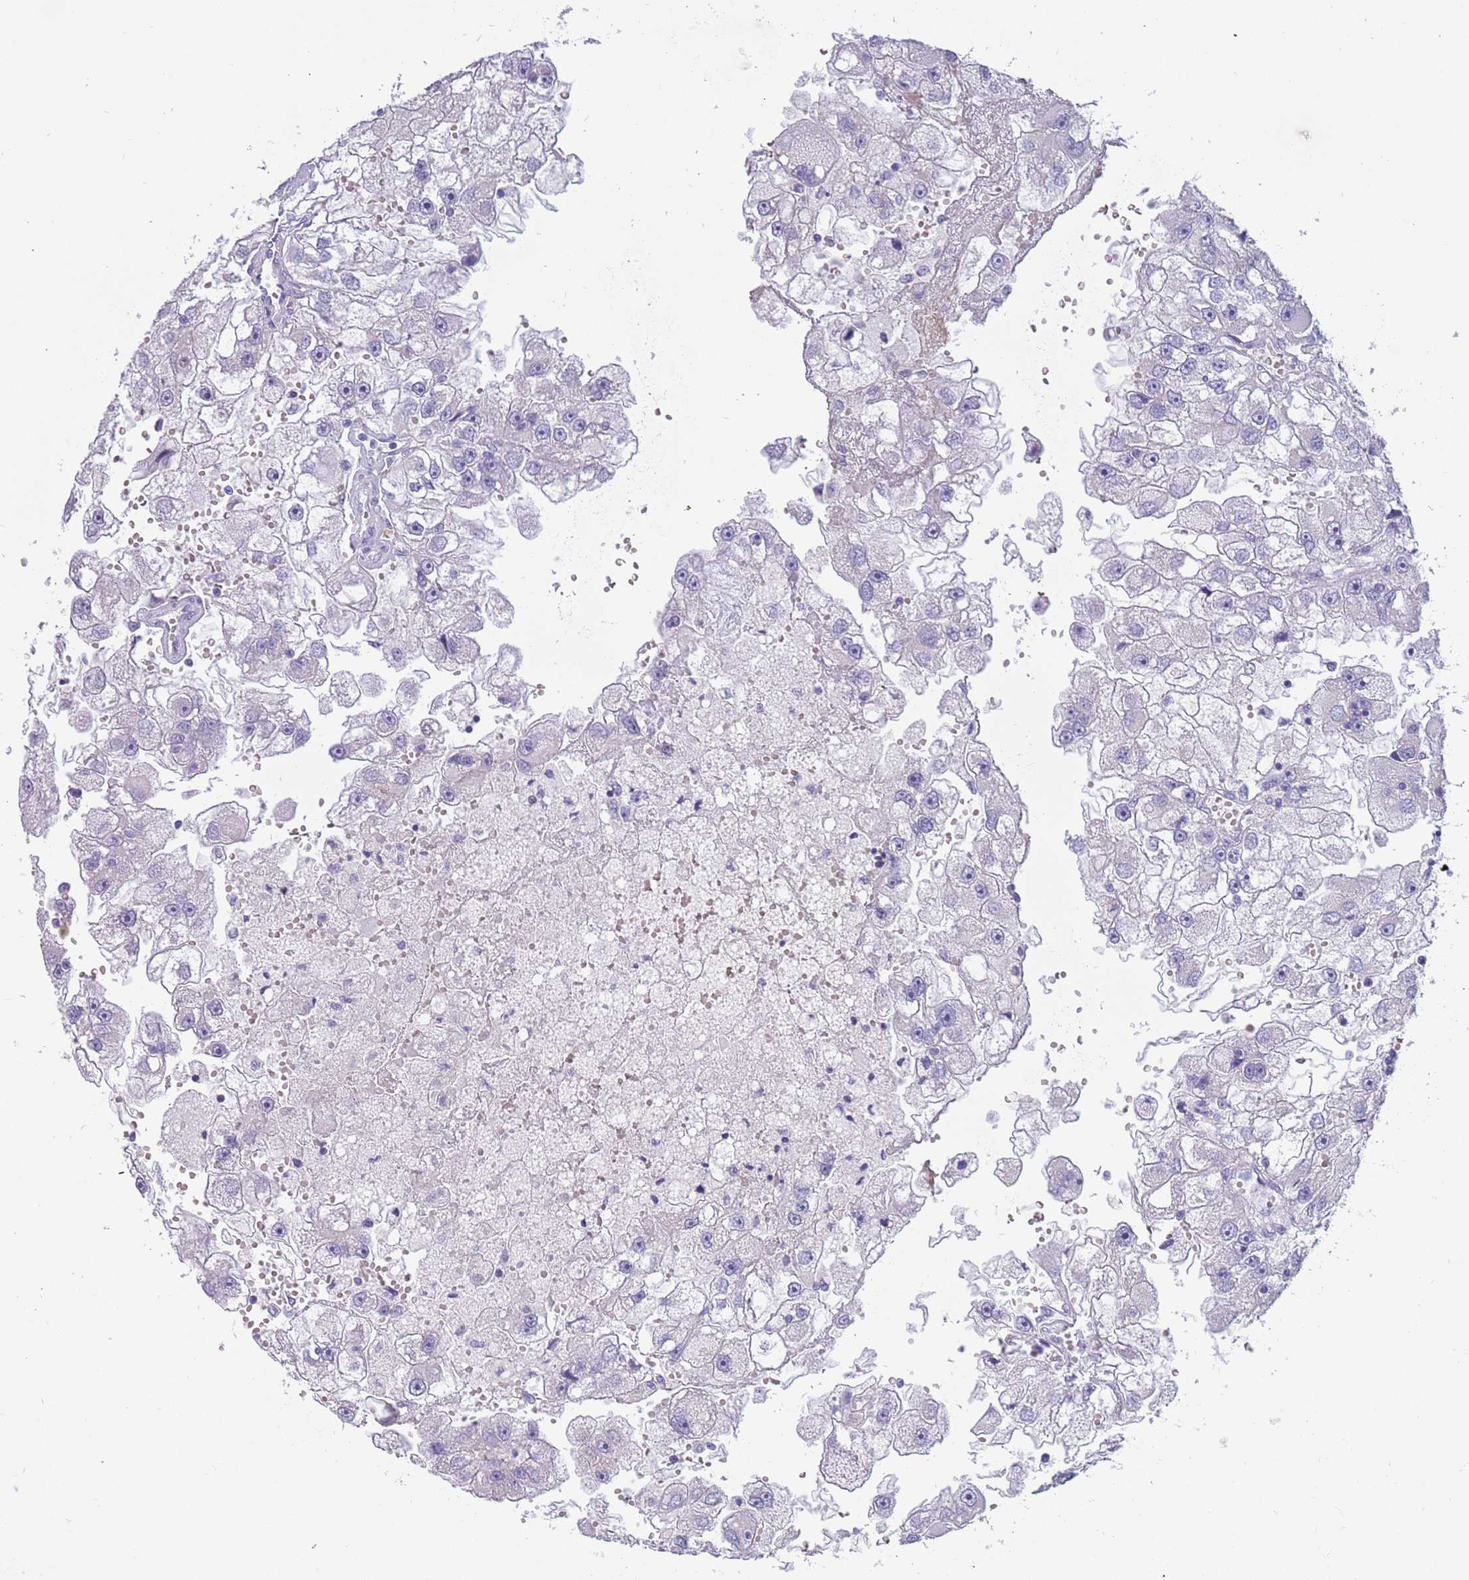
{"staining": {"intensity": "negative", "quantity": "none", "location": "none"}, "tissue": "renal cancer", "cell_type": "Tumor cells", "image_type": "cancer", "snomed": [{"axis": "morphology", "description": "Adenocarcinoma, NOS"}, {"axis": "topography", "description": "Kidney"}], "caption": "Image shows no significant protein expression in tumor cells of adenocarcinoma (renal).", "gene": "RHCG", "patient": {"sex": "male", "age": 63}}